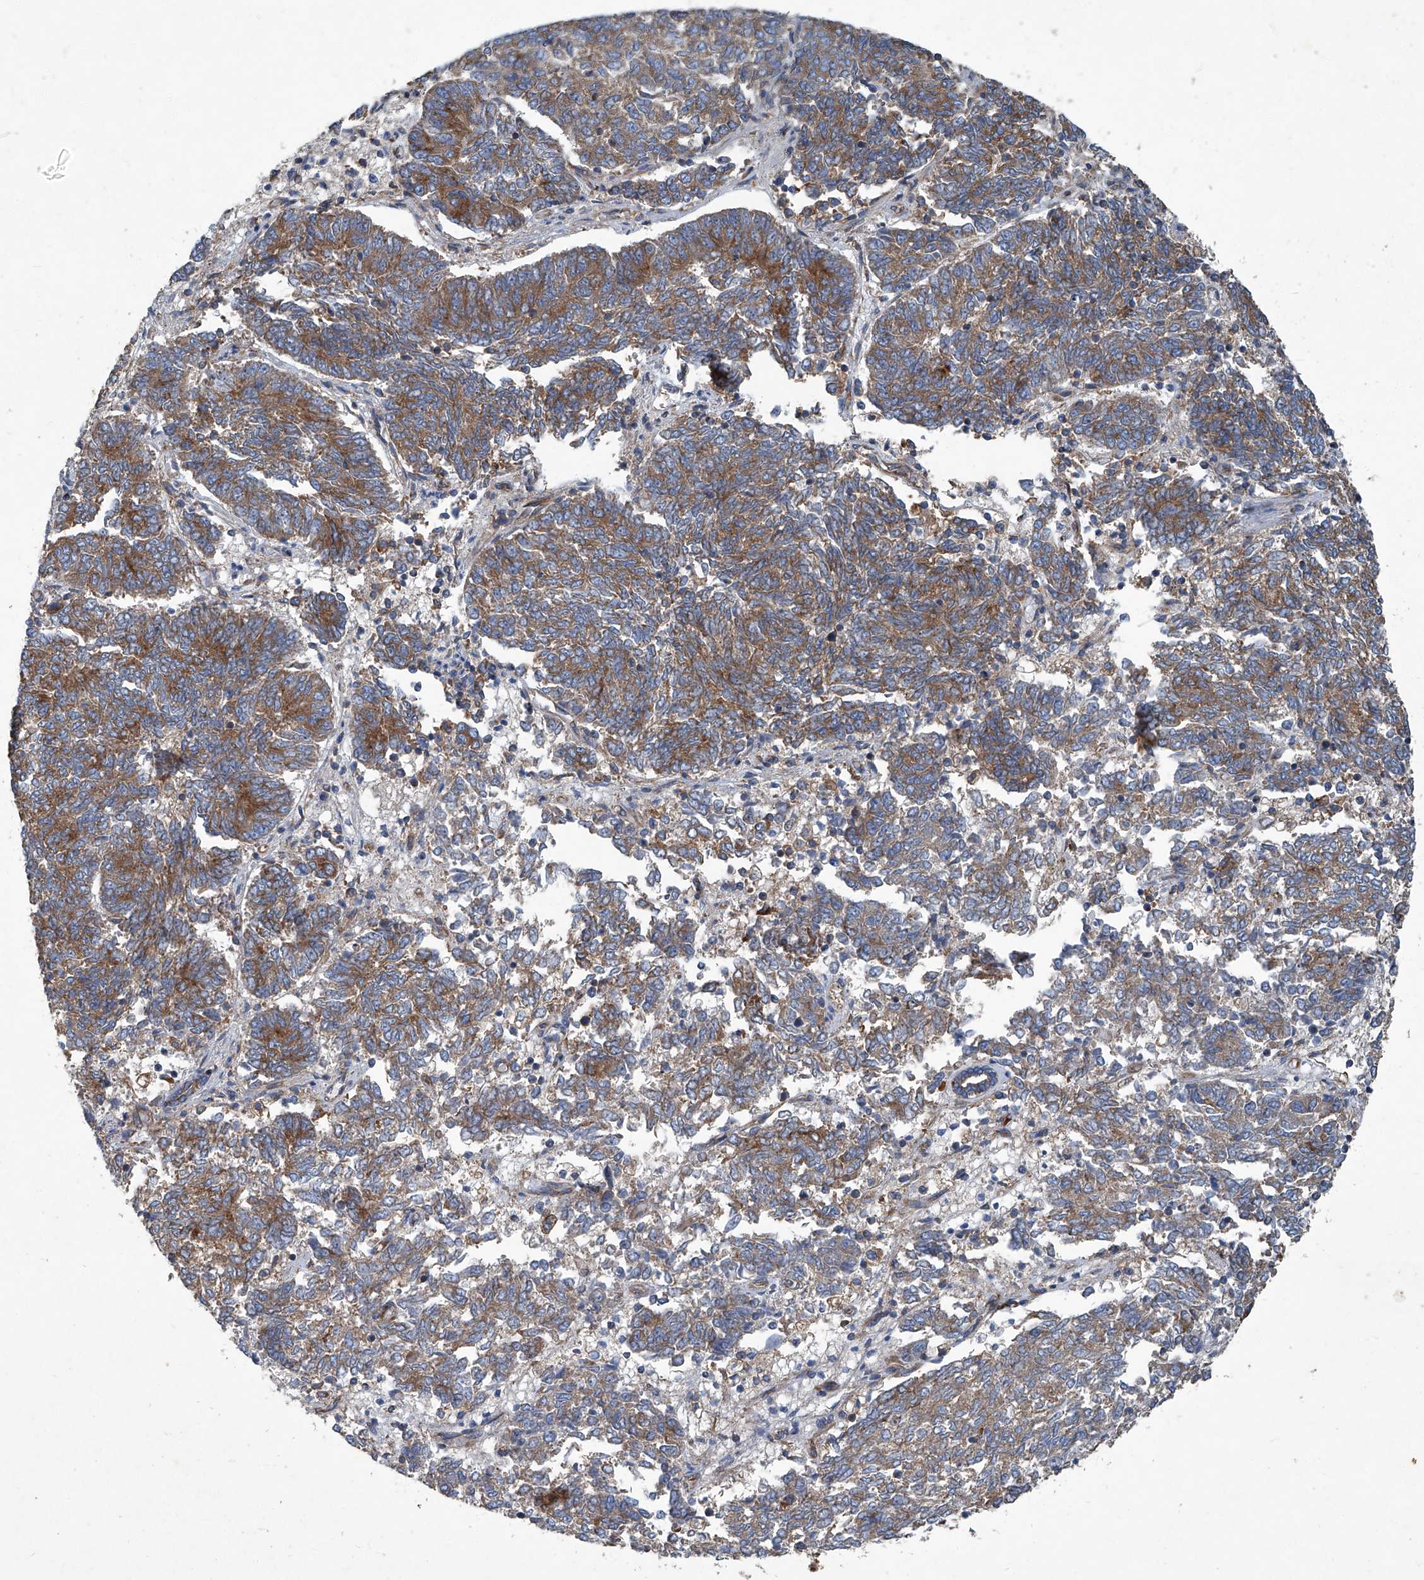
{"staining": {"intensity": "moderate", "quantity": ">75%", "location": "cytoplasmic/membranous"}, "tissue": "endometrial cancer", "cell_type": "Tumor cells", "image_type": "cancer", "snomed": [{"axis": "morphology", "description": "Adenocarcinoma, NOS"}, {"axis": "topography", "description": "Endometrium"}], "caption": "Endometrial adenocarcinoma was stained to show a protein in brown. There is medium levels of moderate cytoplasmic/membranous staining in about >75% of tumor cells. (Stains: DAB in brown, nuclei in blue, Microscopy: brightfield microscopy at high magnification).", "gene": "PIGH", "patient": {"sex": "female", "age": 80}}